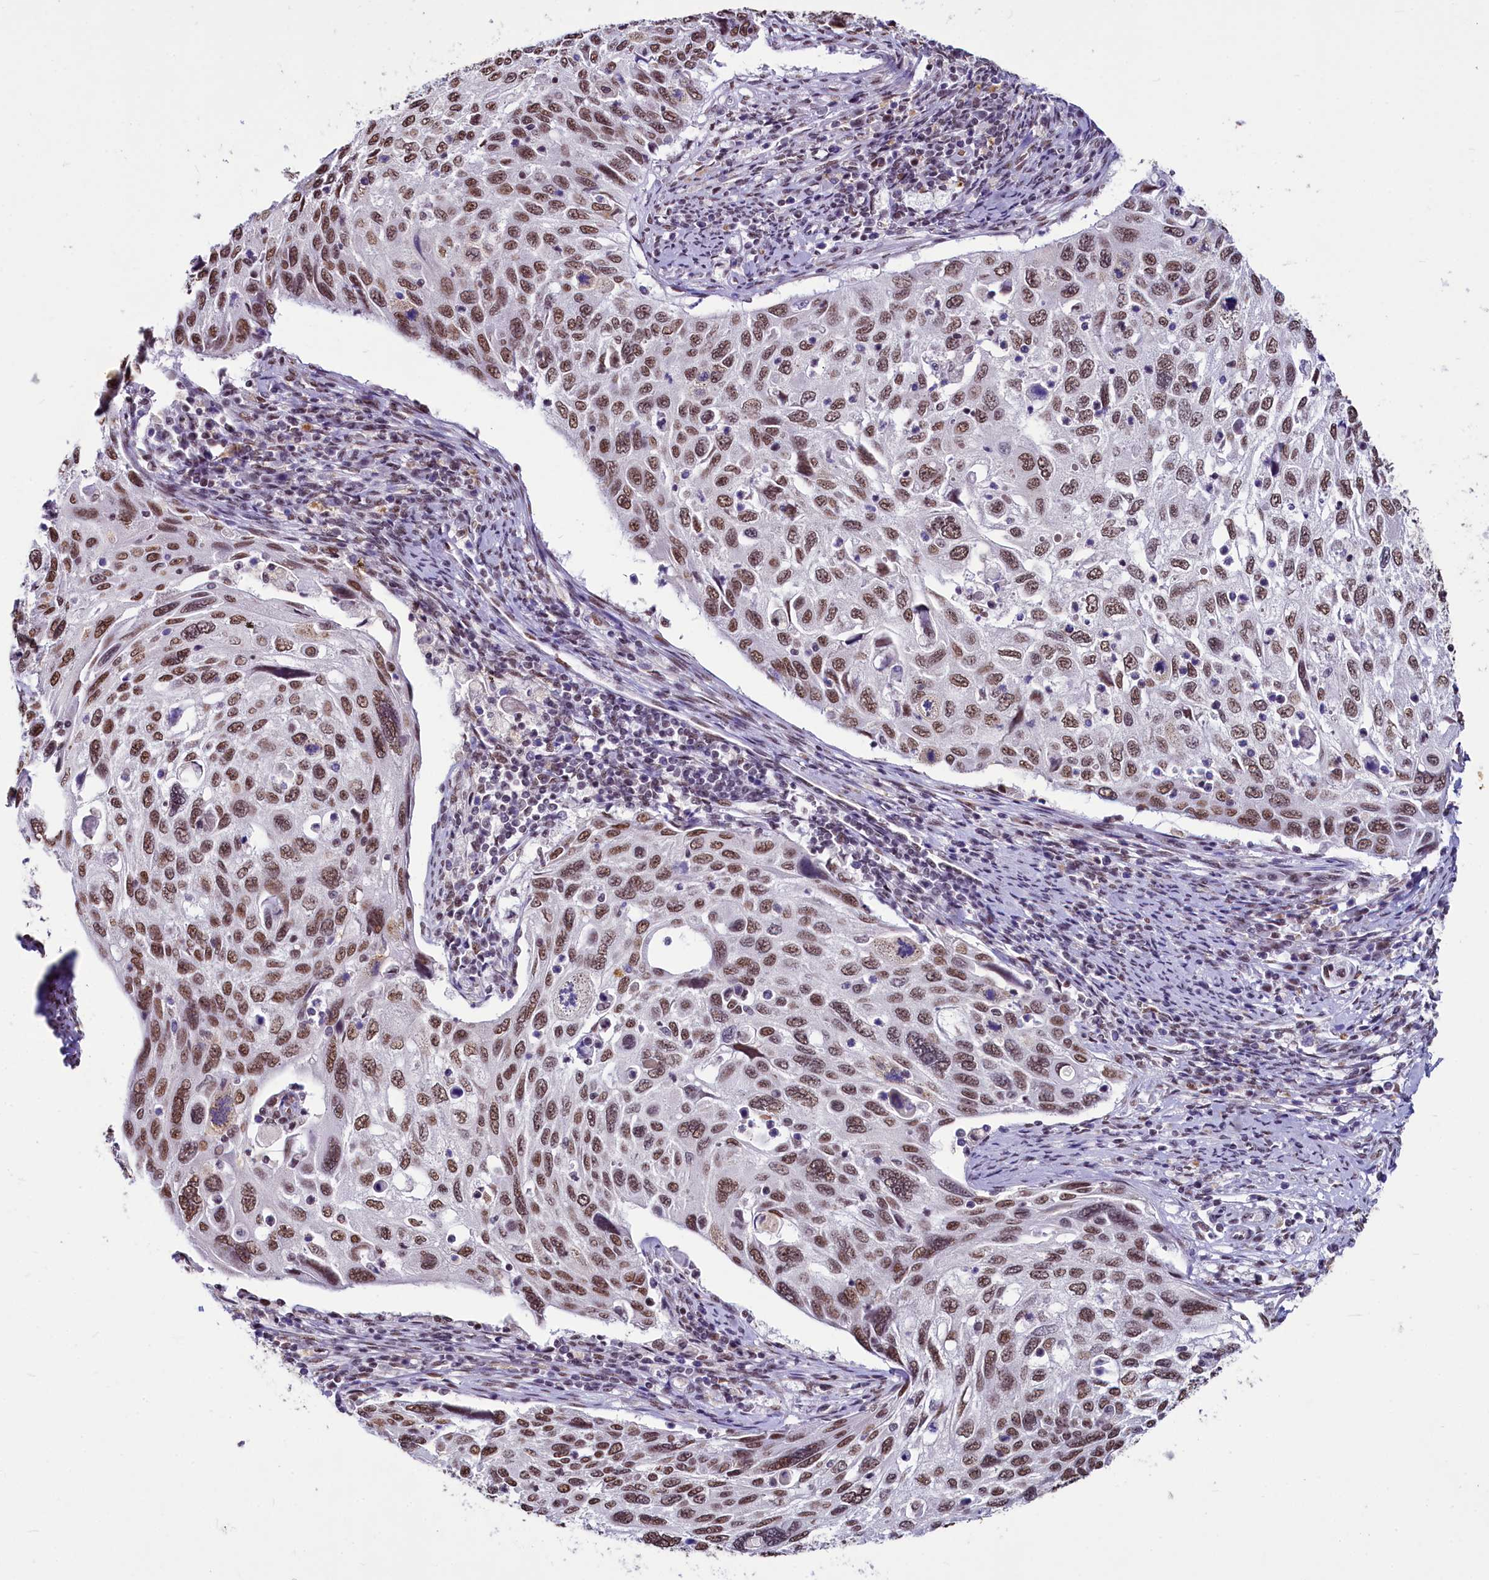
{"staining": {"intensity": "moderate", "quantity": ">75%", "location": "nuclear"}, "tissue": "cervical cancer", "cell_type": "Tumor cells", "image_type": "cancer", "snomed": [{"axis": "morphology", "description": "Squamous cell carcinoma, NOS"}, {"axis": "topography", "description": "Cervix"}], "caption": "Human squamous cell carcinoma (cervical) stained for a protein (brown) demonstrates moderate nuclear positive staining in approximately >75% of tumor cells.", "gene": "PARPBP", "patient": {"sex": "female", "age": 70}}